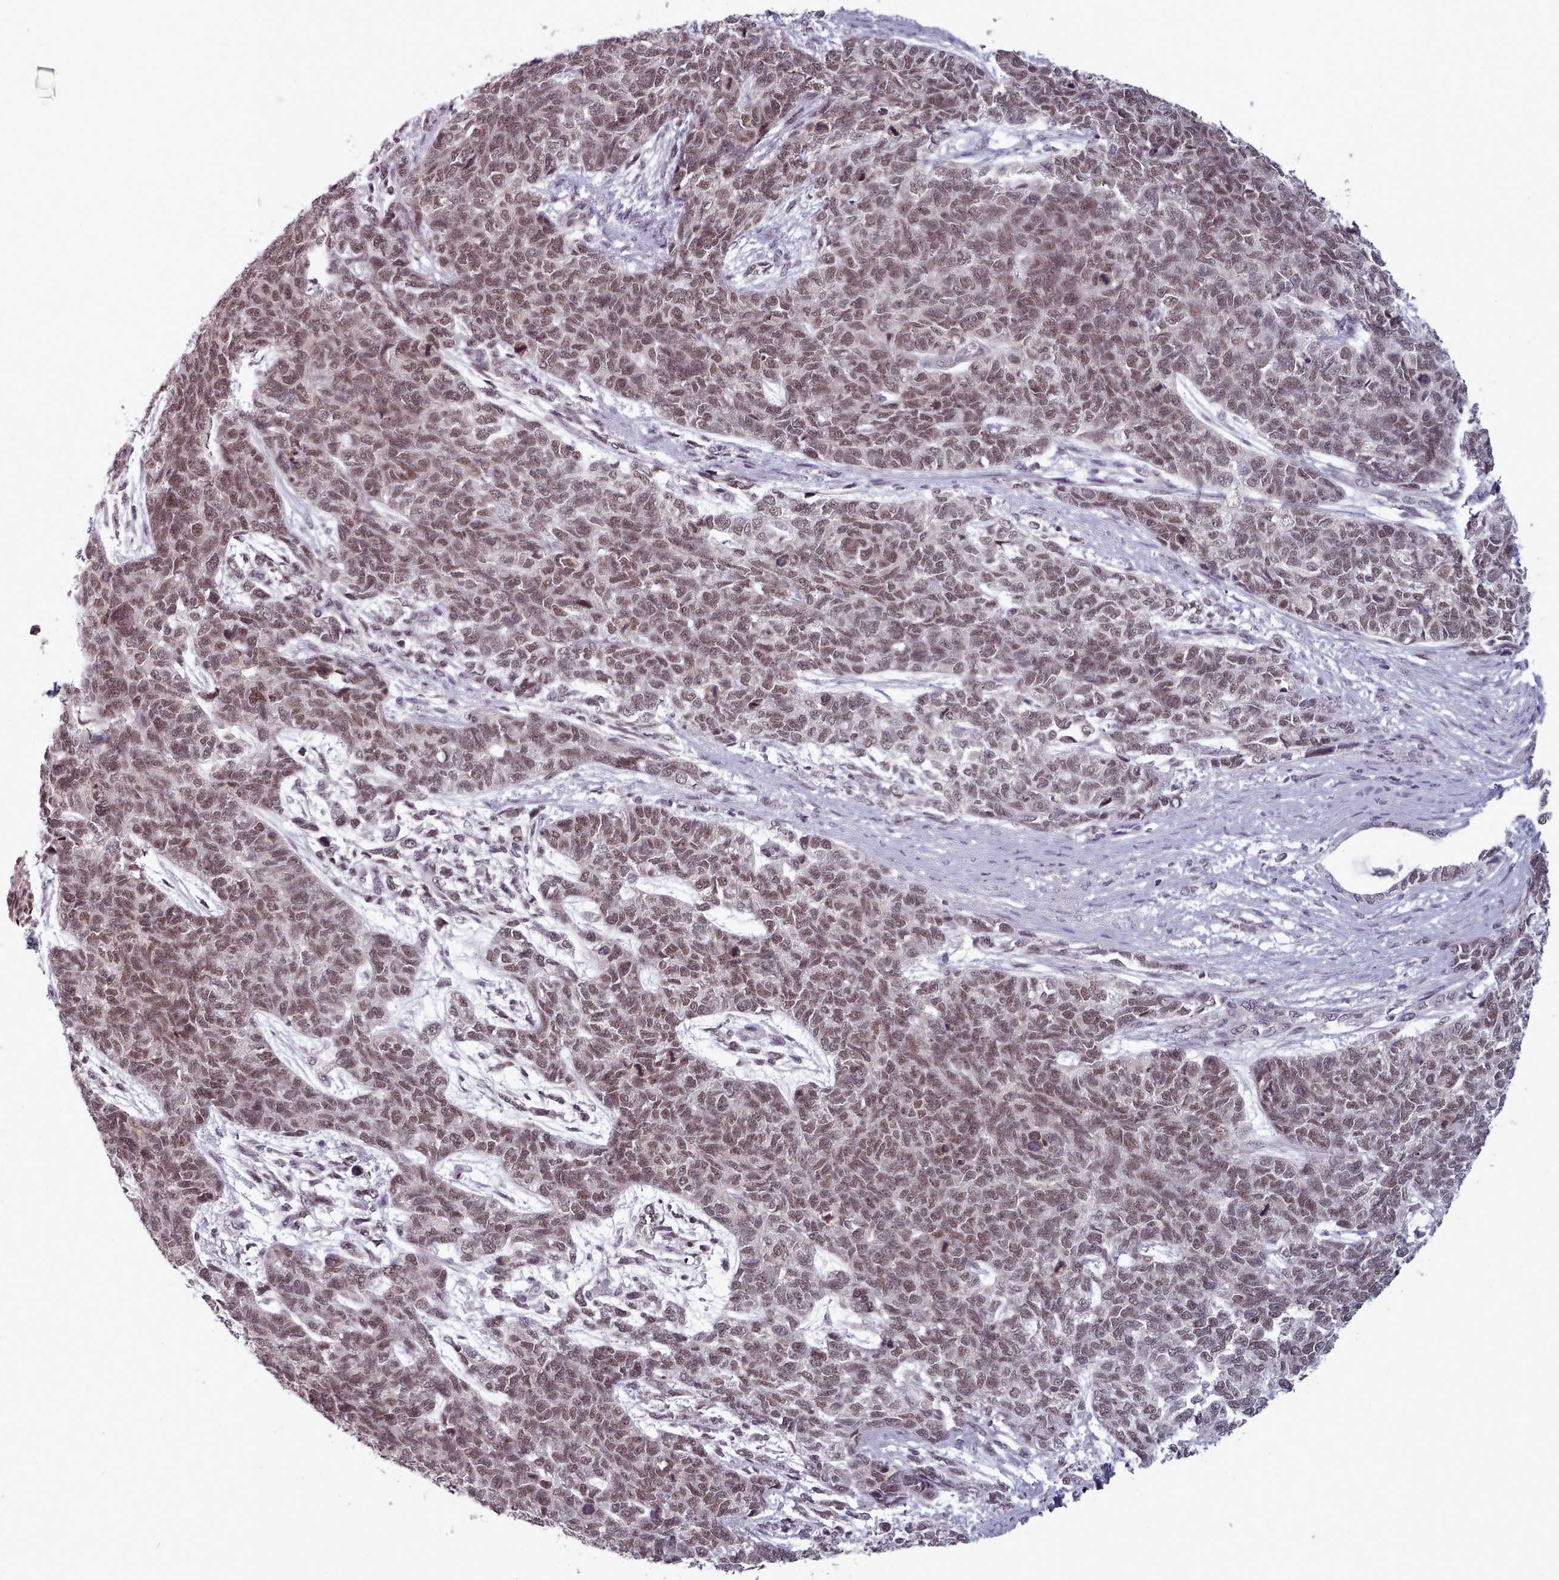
{"staining": {"intensity": "moderate", "quantity": ">75%", "location": "nuclear"}, "tissue": "cervical cancer", "cell_type": "Tumor cells", "image_type": "cancer", "snomed": [{"axis": "morphology", "description": "Squamous cell carcinoma, NOS"}, {"axis": "topography", "description": "Cervix"}], "caption": "Cervical squamous cell carcinoma stained for a protein displays moderate nuclear positivity in tumor cells. The staining was performed using DAB (3,3'-diaminobenzidine) to visualize the protein expression in brown, while the nuclei were stained in blue with hematoxylin (Magnification: 20x).", "gene": "SRSF9", "patient": {"sex": "female", "age": 63}}